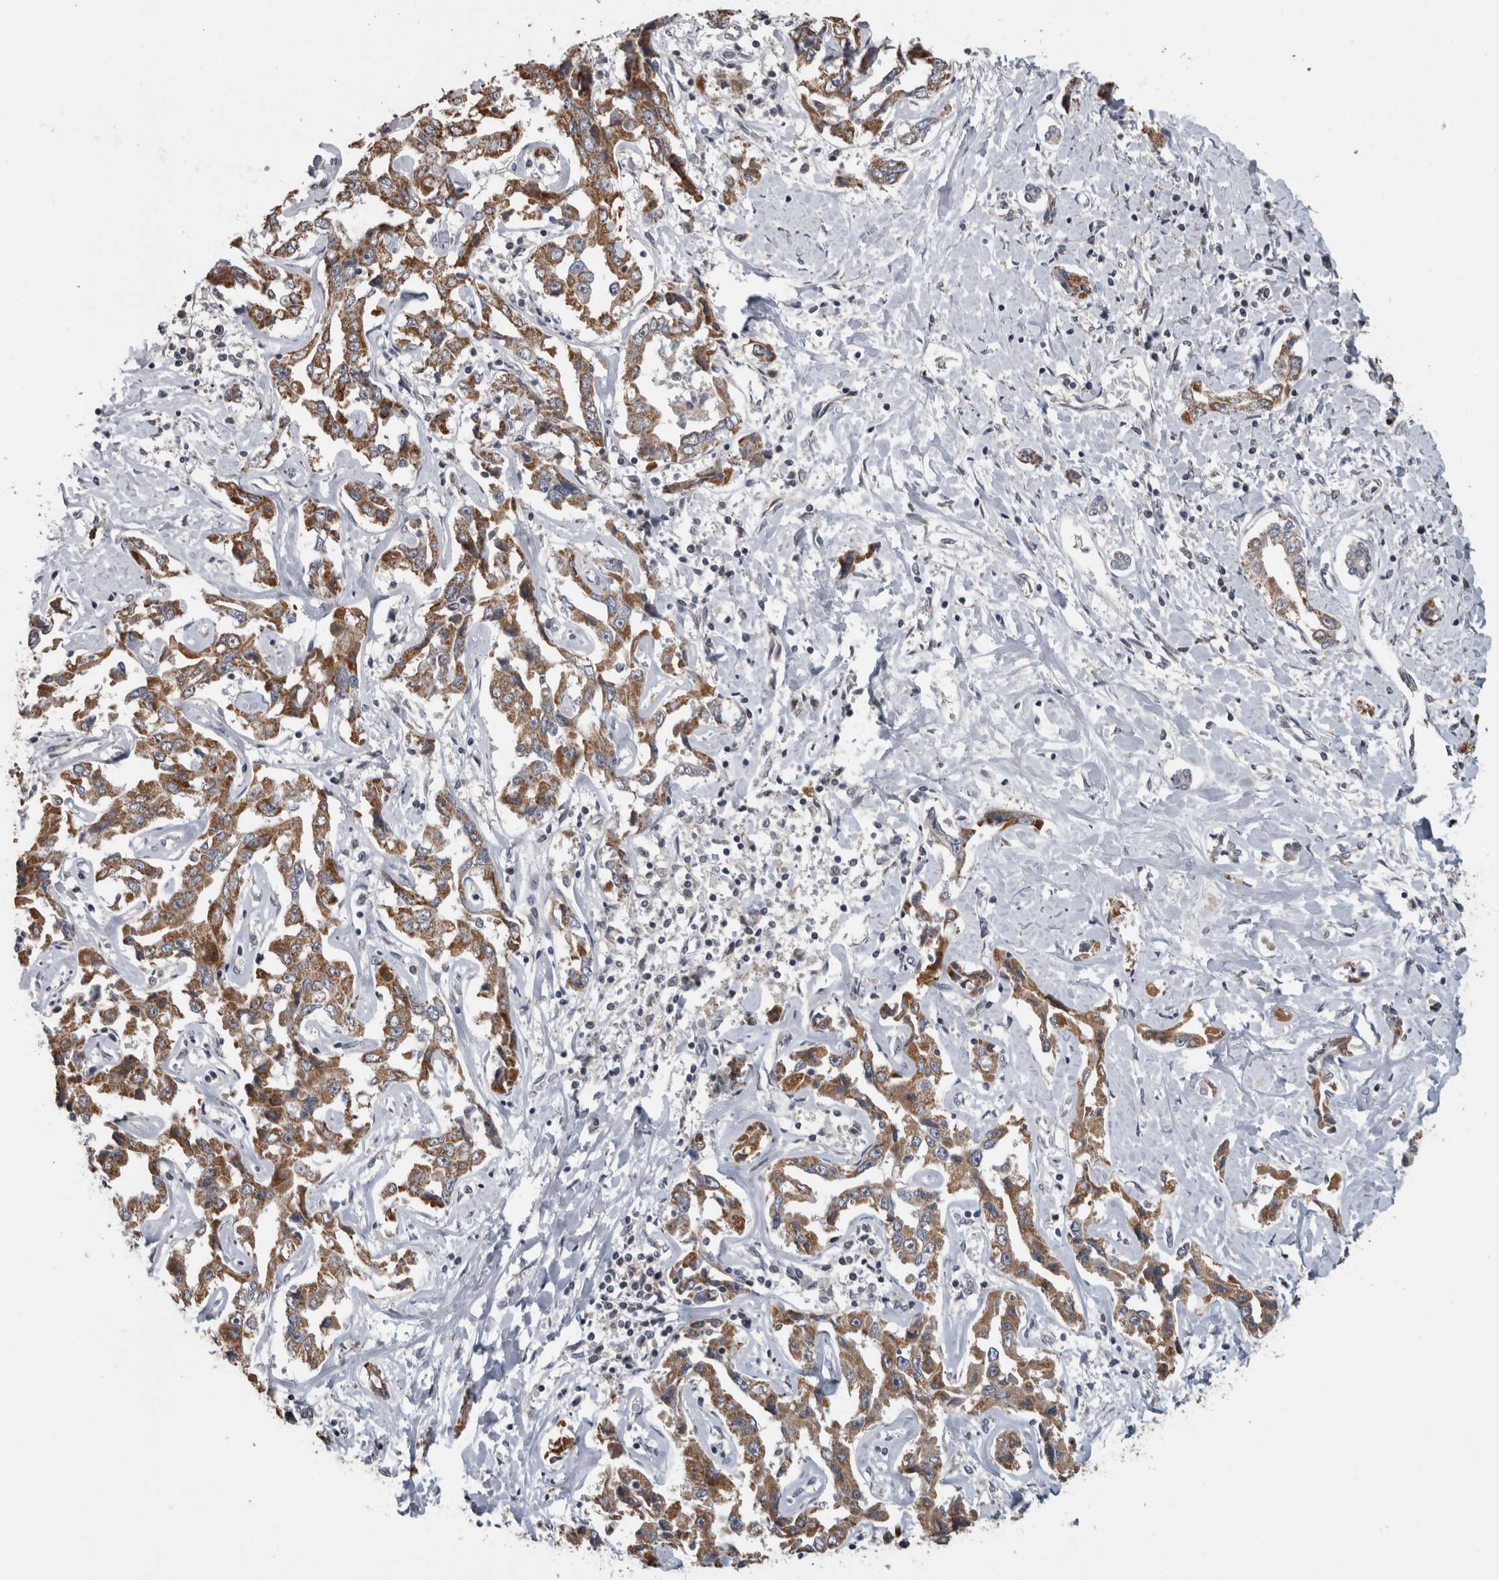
{"staining": {"intensity": "moderate", "quantity": ">75%", "location": "cytoplasmic/membranous"}, "tissue": "liver cancer", "cell_type": "Tumor cells", "image_type": "cancer", "snomed": [{"axis": "morphology", "description": "Cholangiocarcinoma"}, {"axis": "topography", "description": "Liver"}], "caption": "Protein expression analysis of liver cholangiocarcinoma demonstrates moderate cytoplasmic/membranous staining in about >75% of tumor cells.", "gene": "OR2K2", "patient": {"sex": "male", "age": 59}}